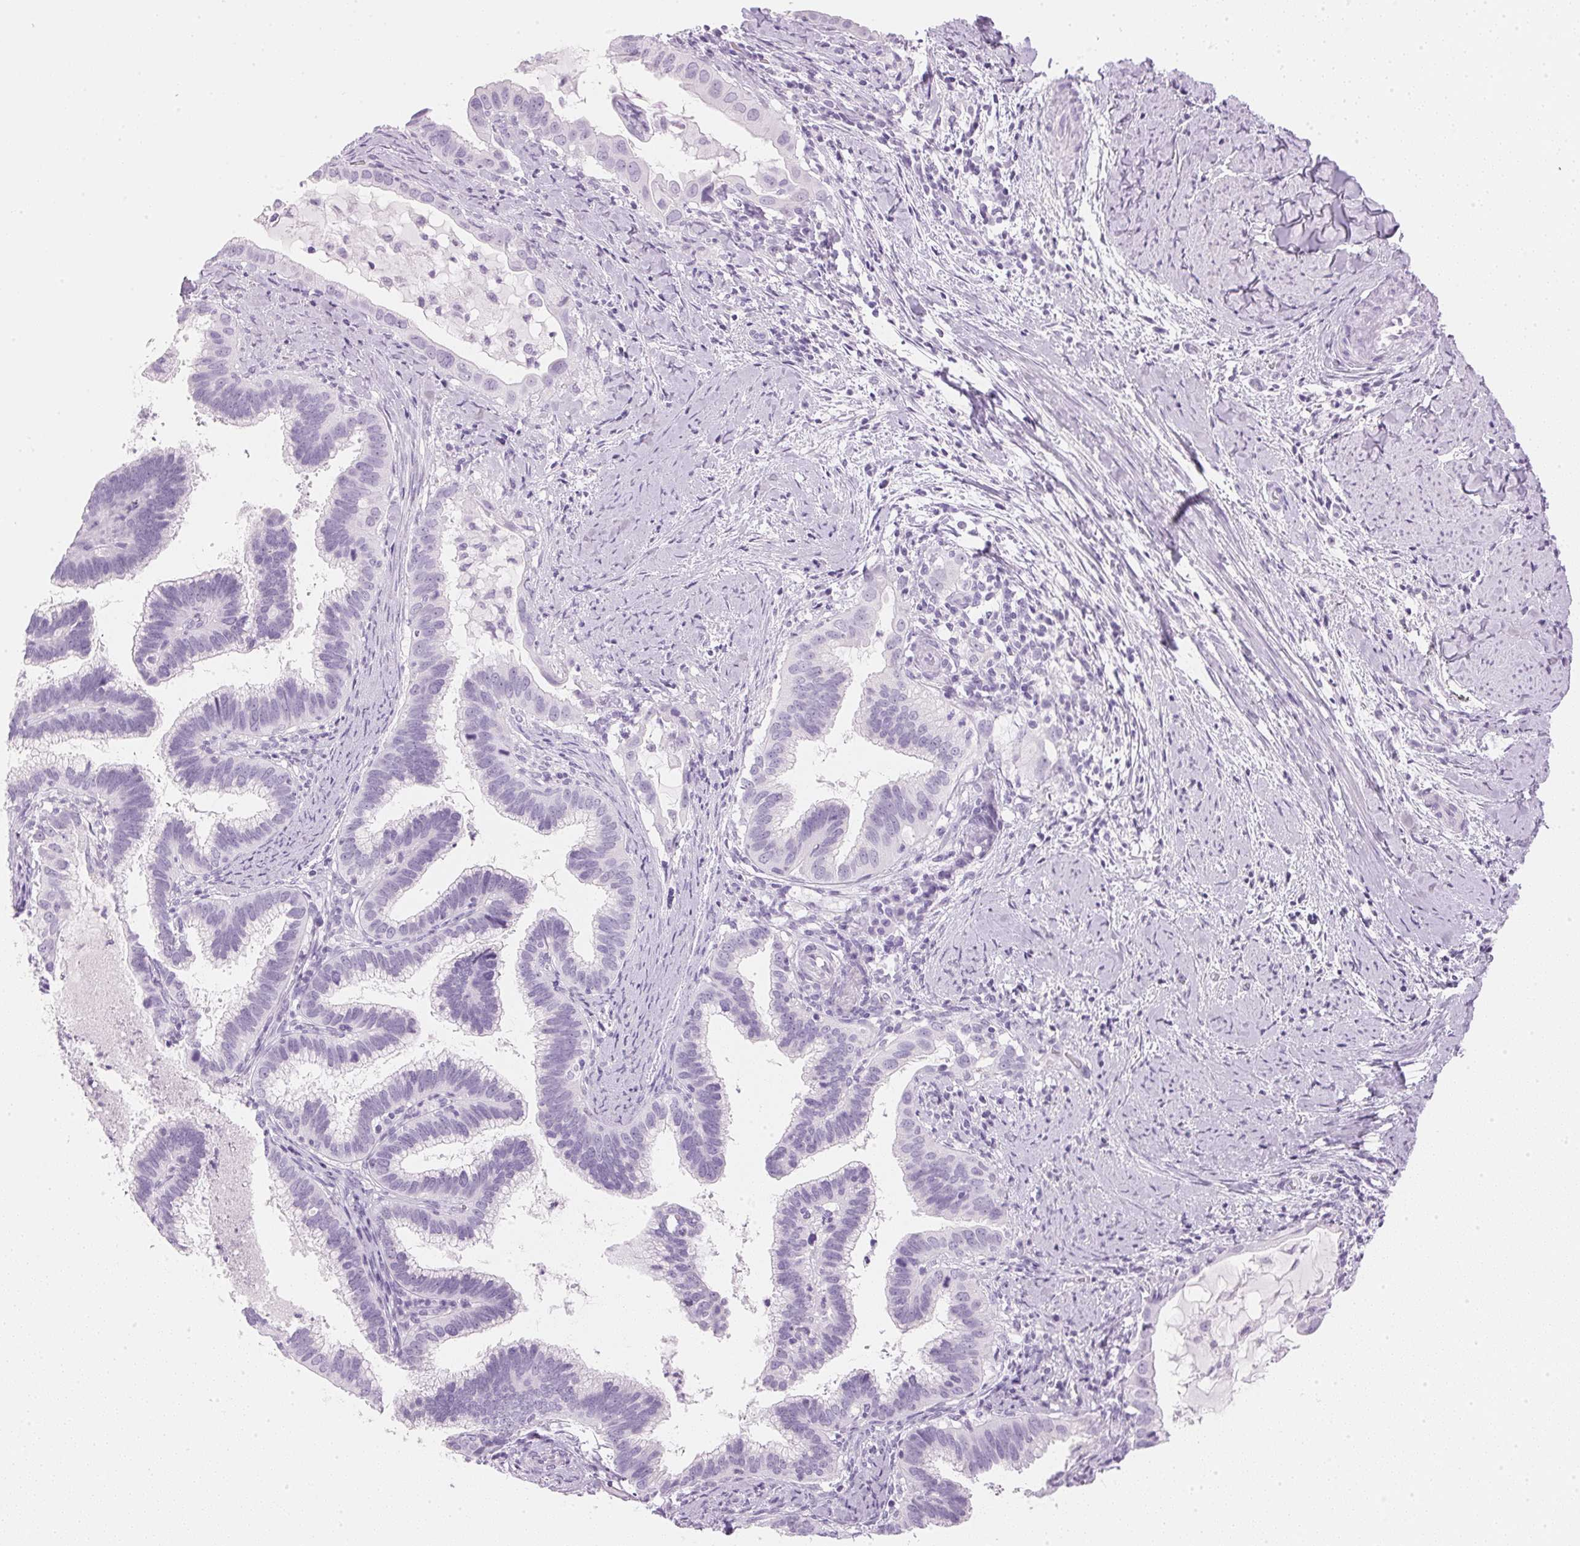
{"staining": {"intensity": "negative", "quantity": "none", "location": "none"}, "tissue": "cervical cancer", "cell_type": "Tumor cells", "image_type": "cancer", "snomed": [{"axis": "morphology", "description": "Adenocarcinoma, NOS"}, {"axis": "topography", "description": "Cervix"}], "caption": "Cervical adenocarcinoma was stained to show a protein in brown. There is no significant expression in tumor cells.", "gene": "IGFBP1", "patient": {"sex": "female", "age": 61}}